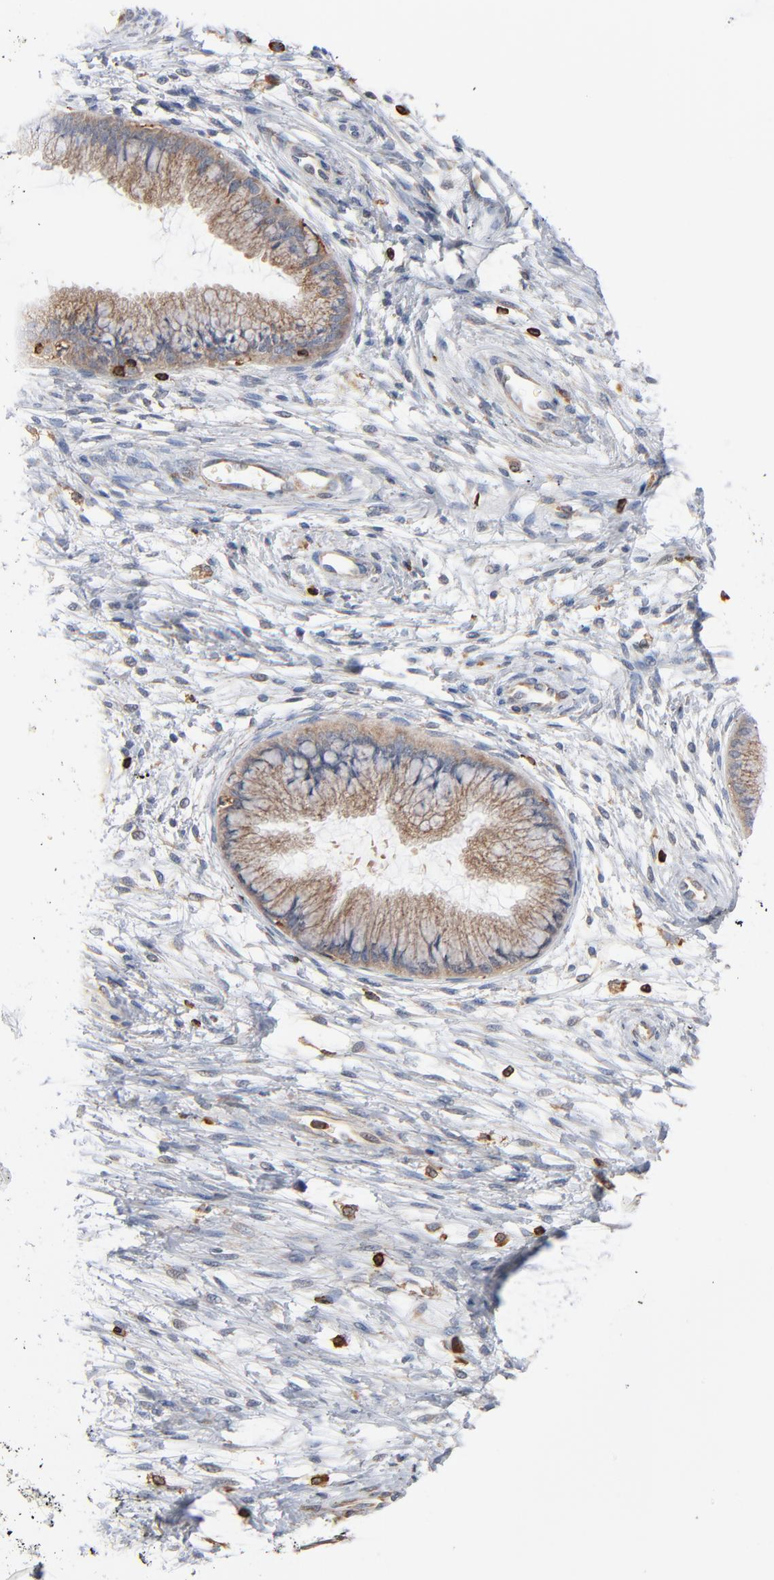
{"staining": {"intensity": "weak", "quantity": ">75%", "location": "cytoplasmic/membranous"}, "tissue": "cervix", "cell_type": "Glandular cells", "image_type": "normal", "snomed": [{"axis": "morphology", "description": "Normal tissue, NOS"}, {"axis": "topography", "description": "Cervix"}], "caption": "Protein staining of unremarkable cervix displays weak cytoplasmic/membranous positivity in approximately >75% of glandular cells. (brown staining indicates protein expression, while blue staining denotes nuclei).", "gene": "SH3KBP1", "patient": {"sex": "female", "age": 39}}